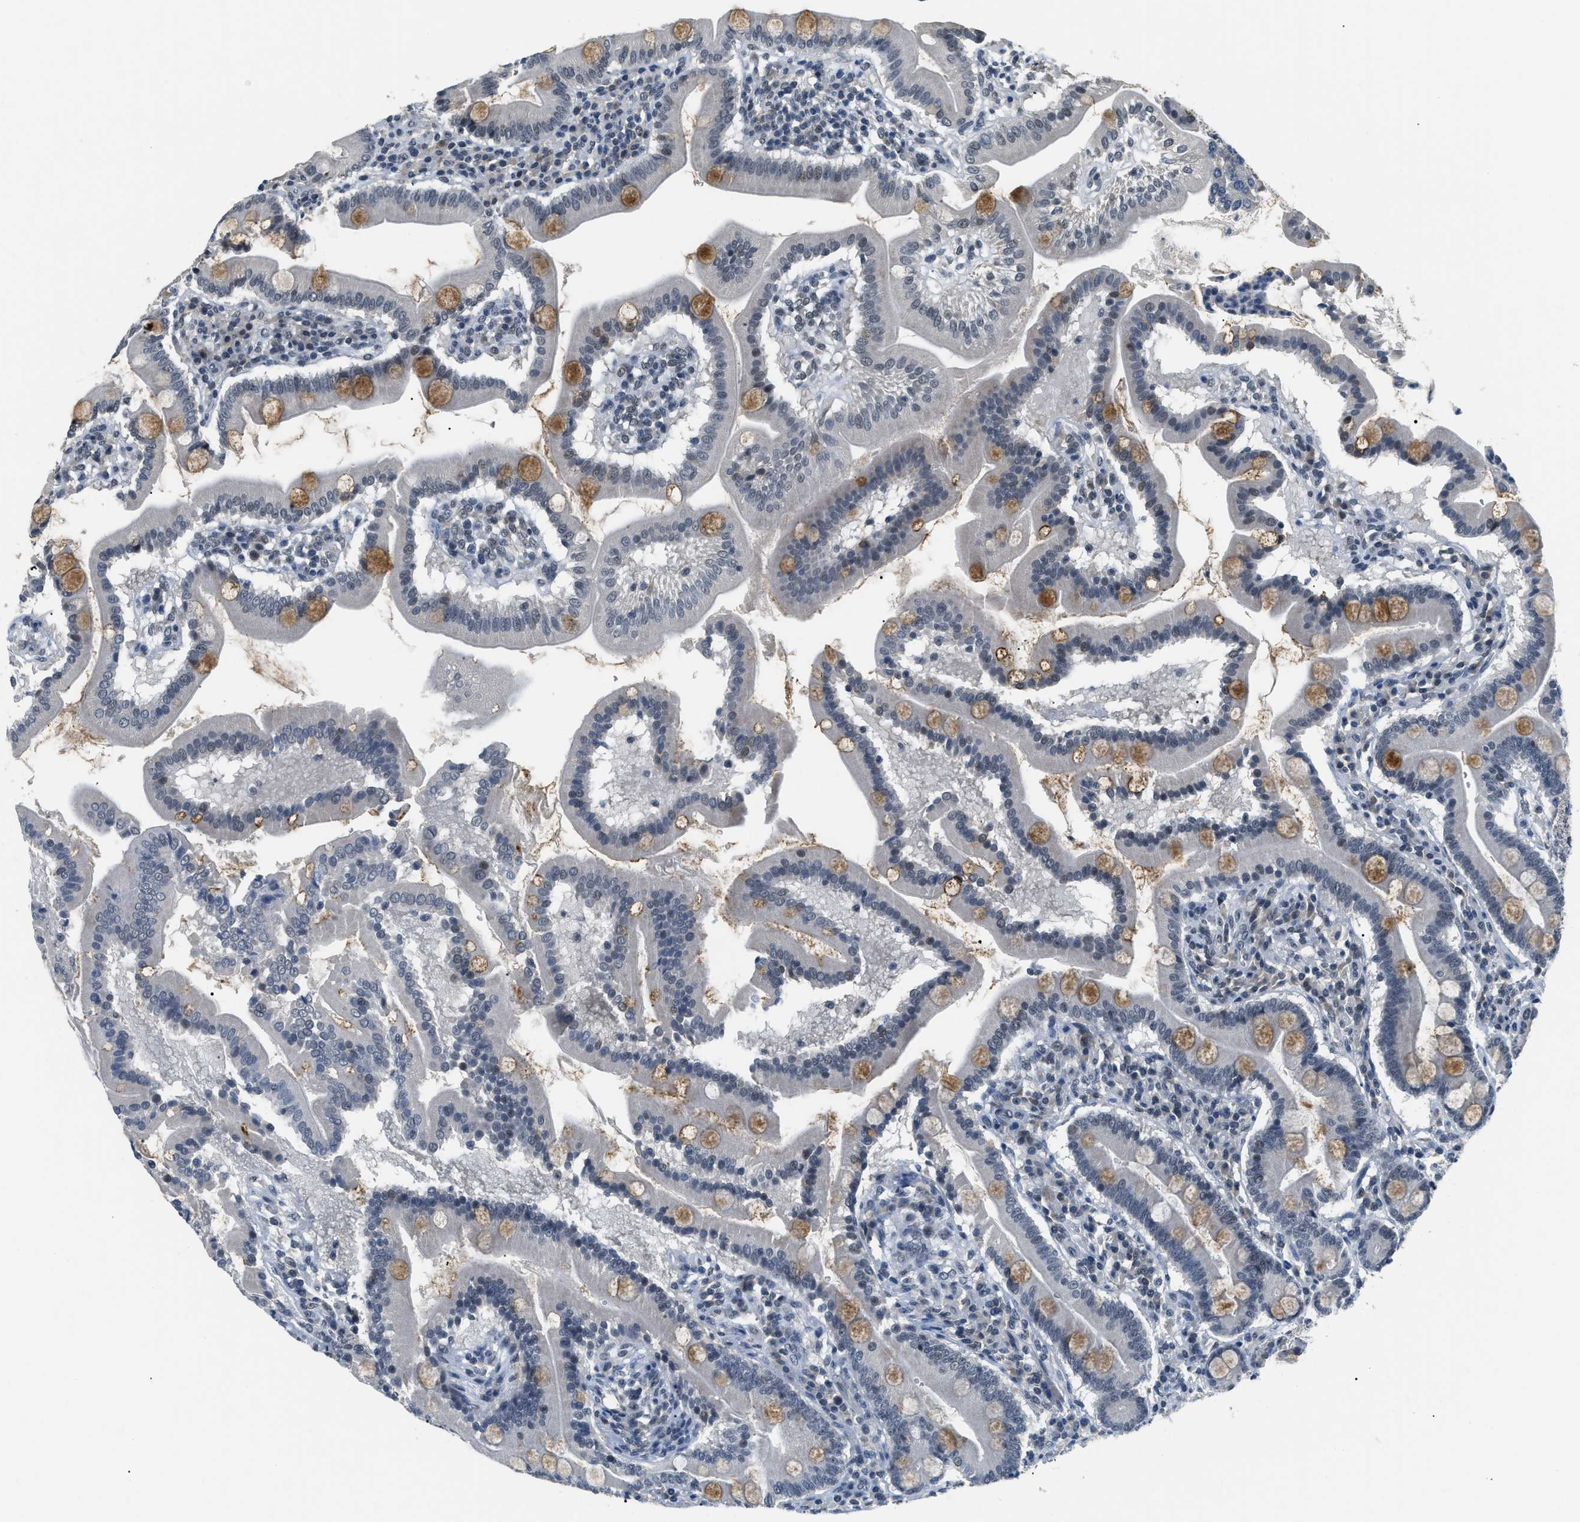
{"staining": {"intensity": "moderate", "quantity": "<25%", "location": "cytoplasmic/membranous"}, "tissue": "duodenum", "cell_type": "Glandular cells", "image_type": "normal", "snomed": [{"axis": "morphology", "description": "Normal tissue, NOS"}, {"axis": "topography", "description": "Duodenum"}], "caption": "High-power microscopy captured an IHC micrograph of normal duodenum, revealing moderate cytoplasmic/membranous expression in approximately <25% of glandular cells.", "gene": "MZF1", "patient": {"sex": "male", "age": 50}}